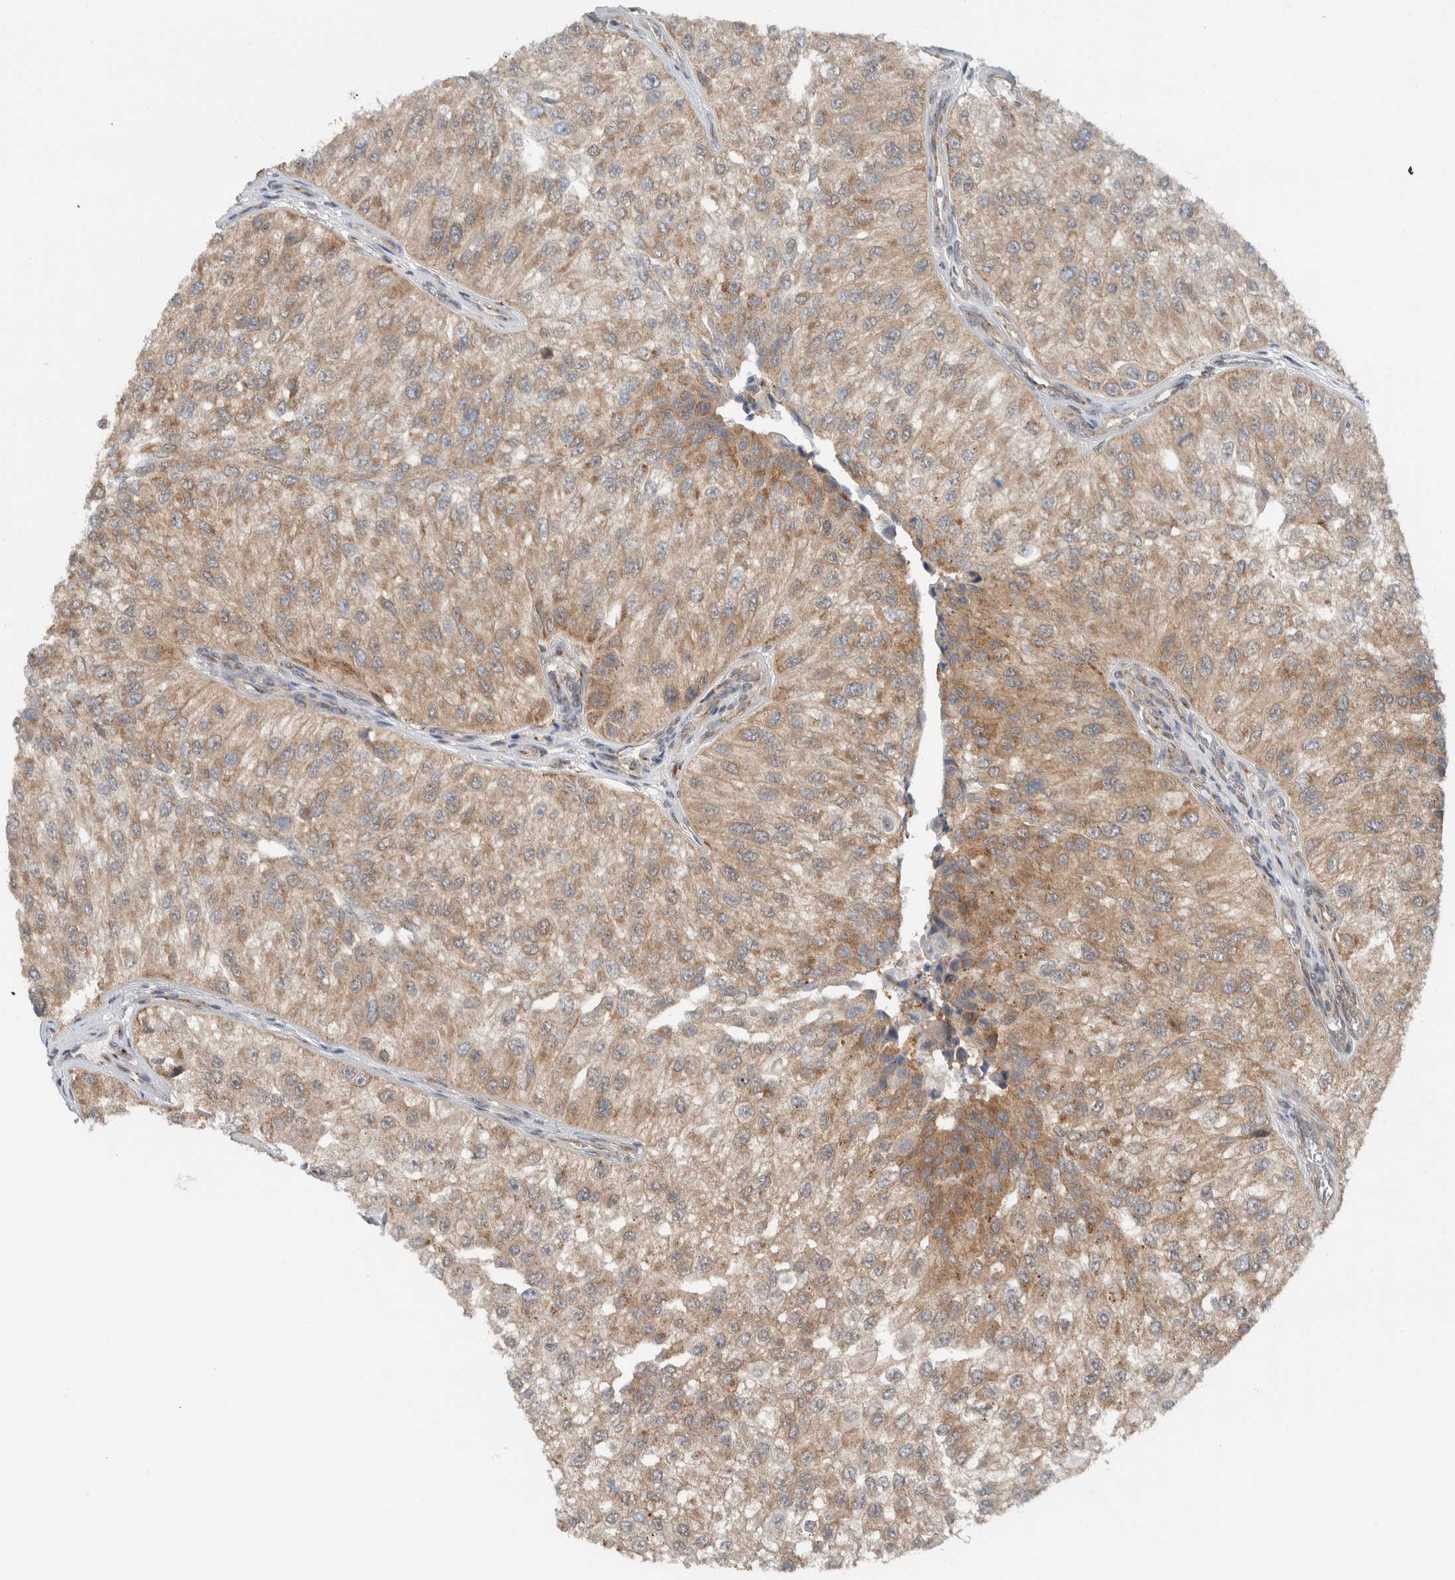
{"staining": {"intensity": "moderate", "quantity": ">75%", "location": "cytoplasmic/membranous"}, "tissue": "urothelial cancer", "cell_type": "Tumor cells", "image_type": "cancer", "snomed": [{"axis": "morphology", "description": "Urothelial carcinoma, High grade"}, {"axis": "topography", "description": "Kidney"}, {"axis": "topography", "description": "Urinary bladder"}], "caption": "About >75% of tumor cells in human urothelial carcinoma (high-grade) display moderate cytoplasmic/membranous protein staining as visualized by brown immunohistochemical staining.", "gene": "RERE", "patient": {"sex": "male", "age": 77}}